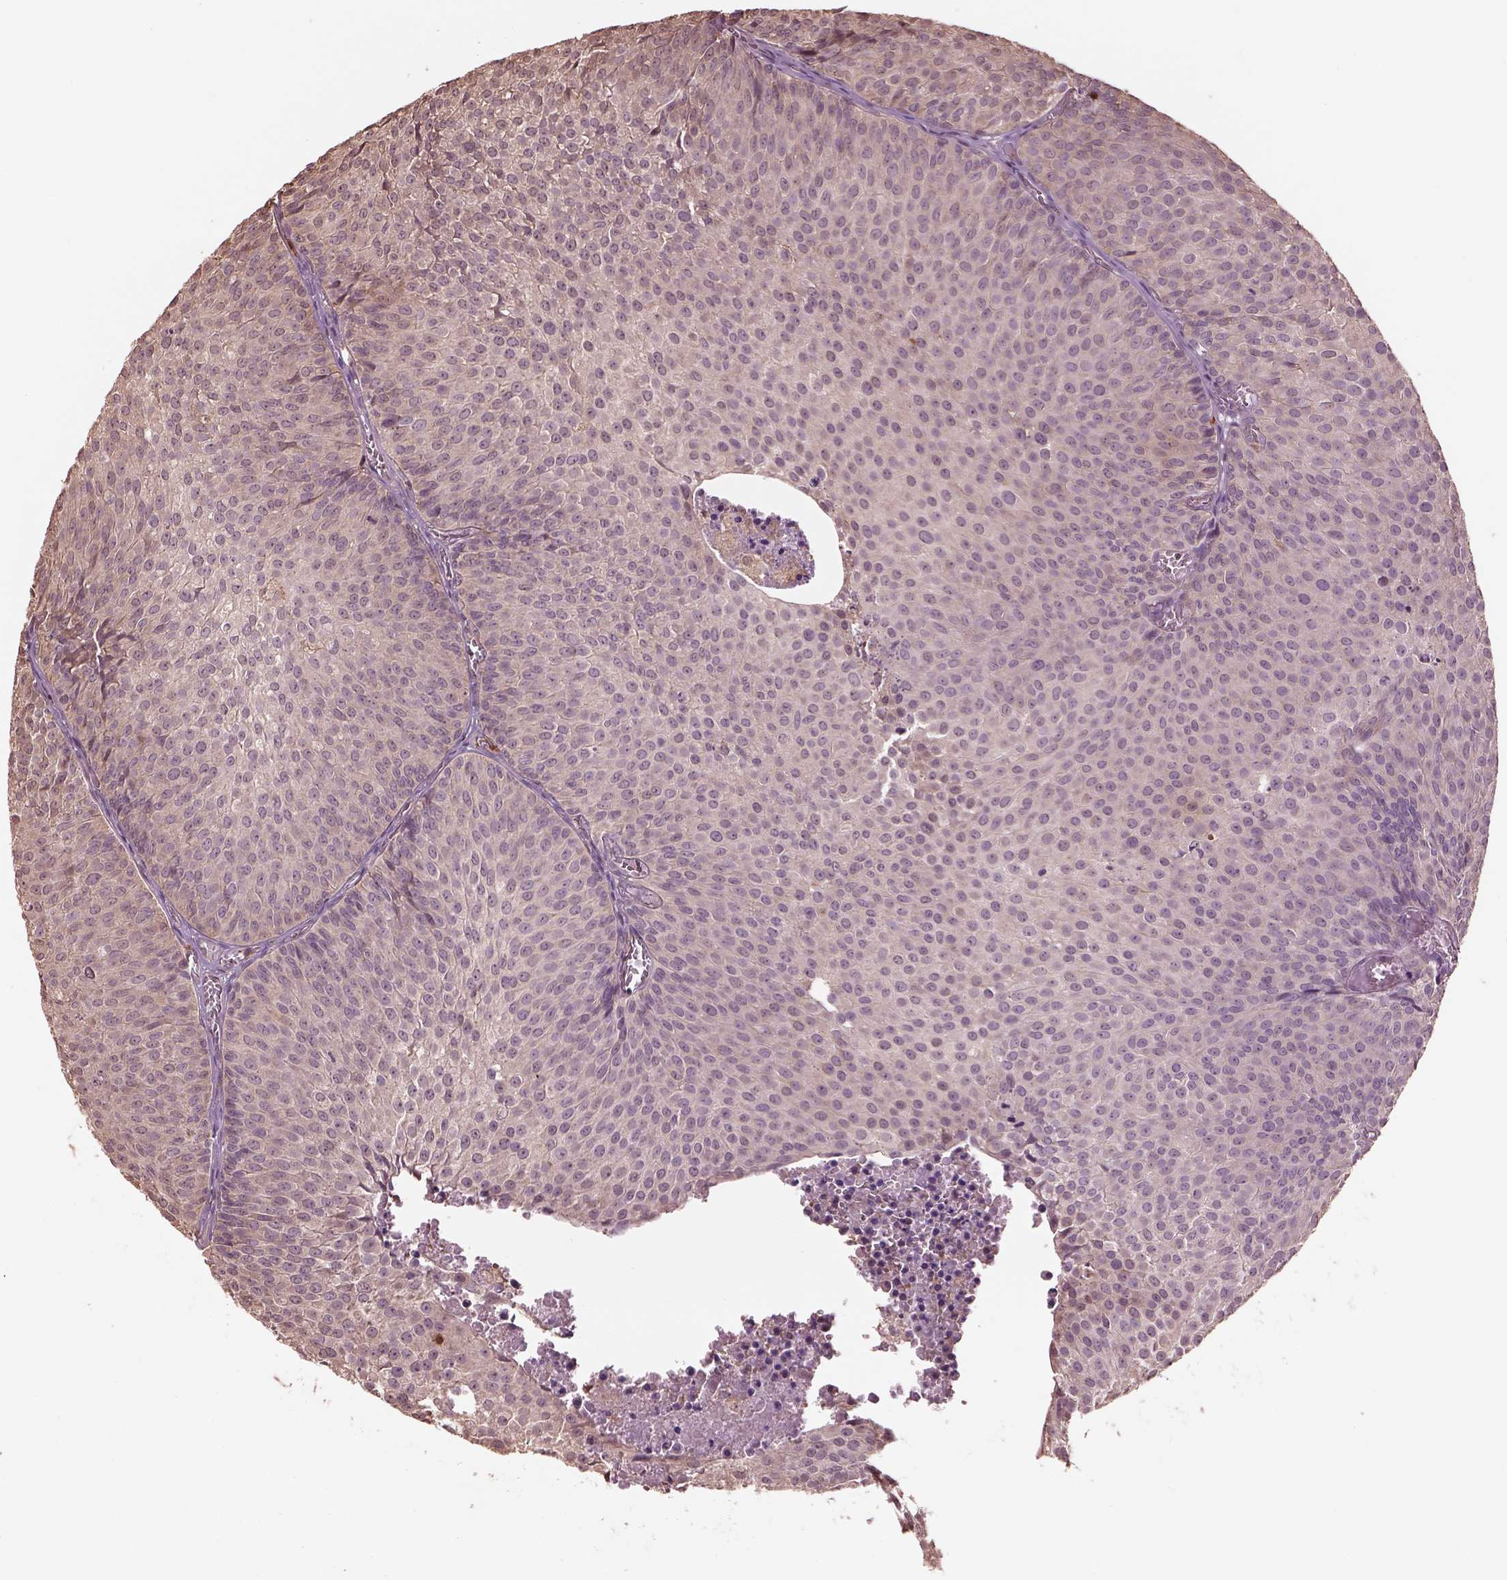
{"staining": {"intensity": "weak", "quantity": ">75%", "location": "cytoplasmic/membranous"}, "tissue": "urothelial cancer", "cell_type": "Tumor cells", "image_type": "cancer", "snomed": [{"axis": "morphology", "description": "Urothelial carcinoma, Low grade"}, {"axis": "topography", "description": "Urinary bladder"}], "caption": "Brown immunohistochemical staining in human urothelial cancer demonstrates weak cytoplasmic/membranous positivity in about >75% of tumor cells. The staining was performed using DAB, with brown indicating positive protein expression. Nuclei are stained blue with hematoxylin.", "gene": "IL31RA", "patient": {"sex": "male", "age": 63}}